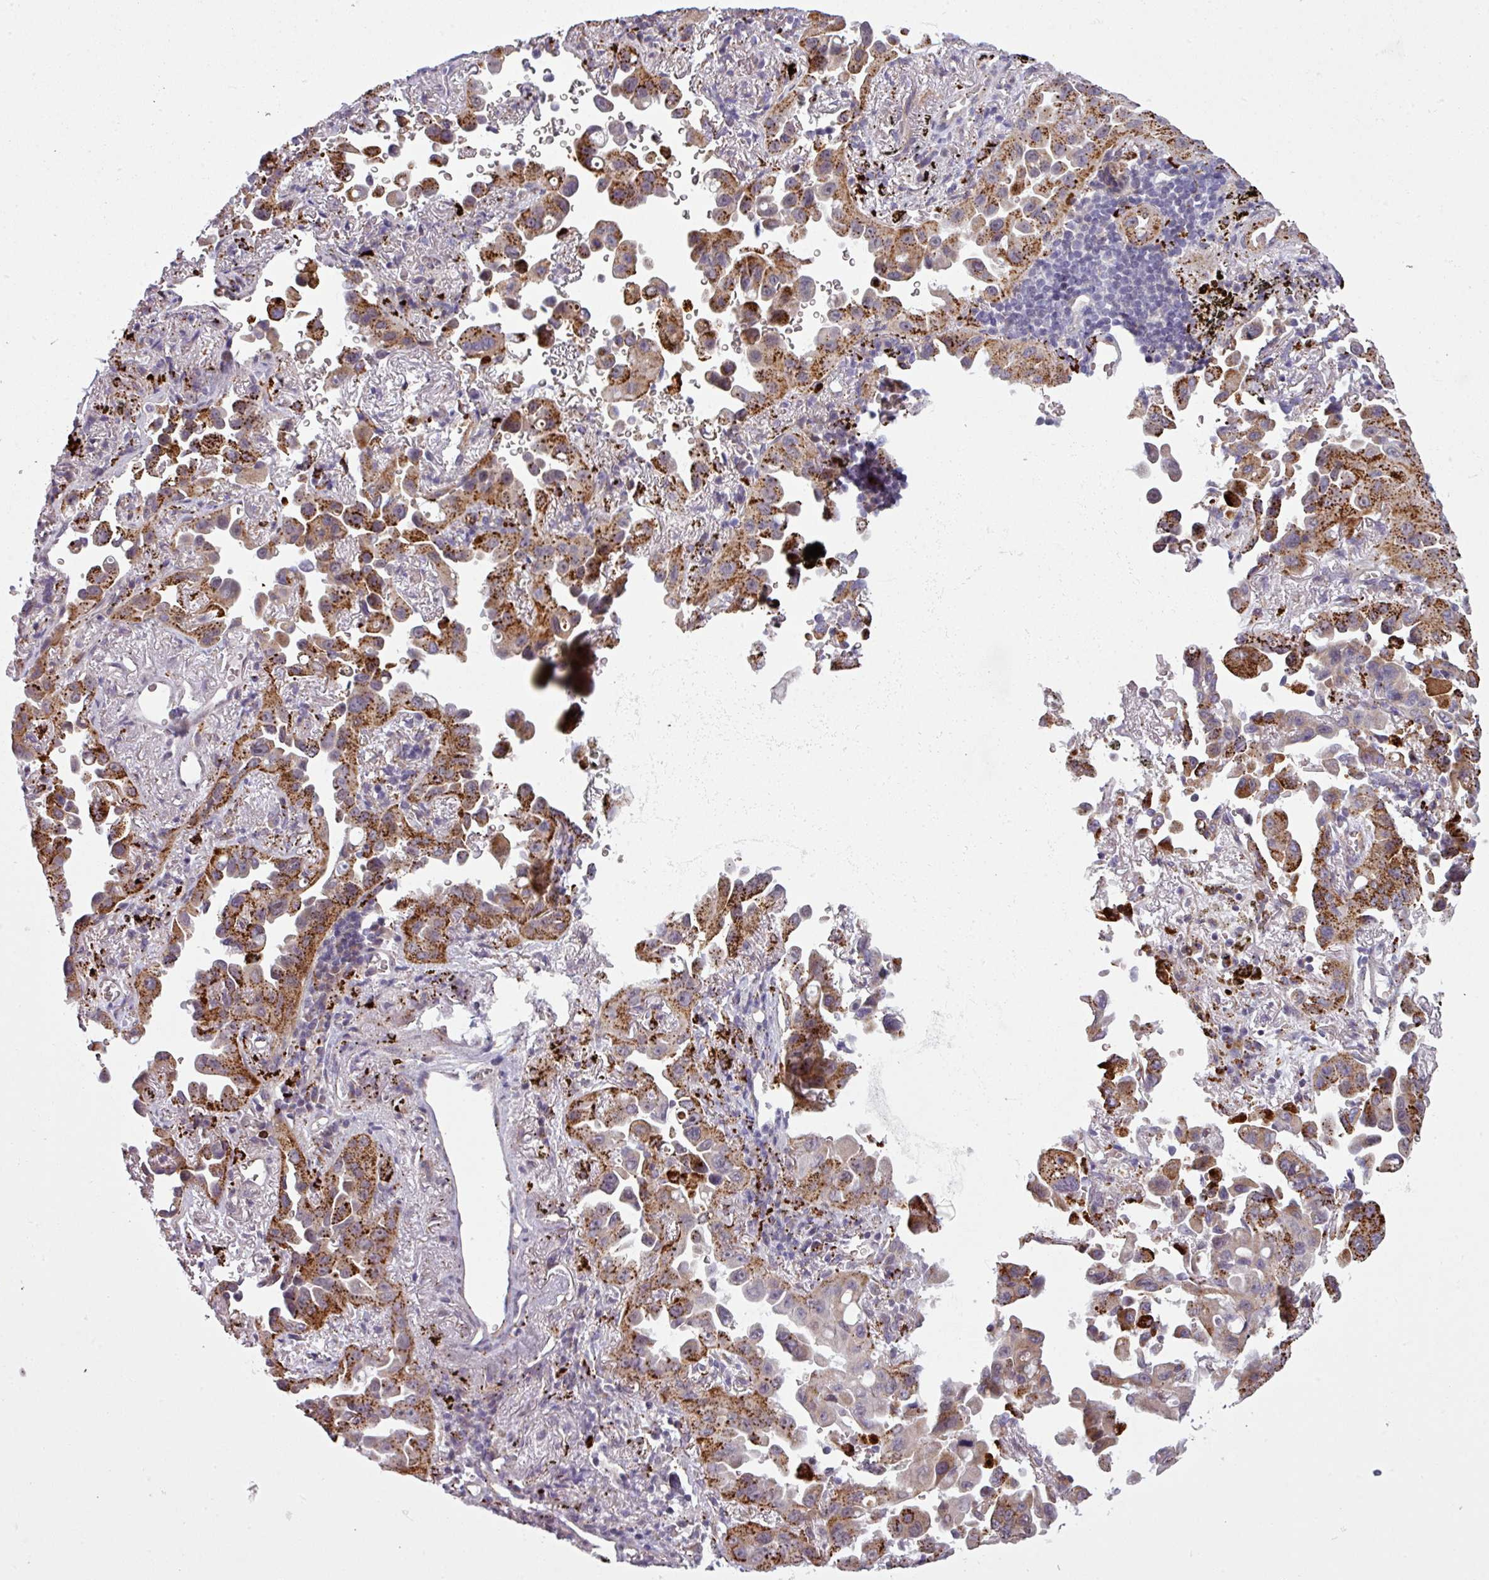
{"staining": {"intensity": "strong", "quantity": ">75%", "location": "cytoplasmic/membranous"}, "tissue": "lung cancer", "cell_type": "Tumor cells", "image_type": "cancer", "snomed": [{"axis": "morphology", "description": "Adenocarcinoma, NOS"}, {"axis": "topography", "description": "Lung"}], "caption": "Adenocarcinoma (lung) was stained to show a protein in brown. There is high levels of strong cytoplasmic/membranous positivity in about >75% of tumor cells.", "gene": "MAP7D2", "patient": {"sex": "male", "age": 68}}